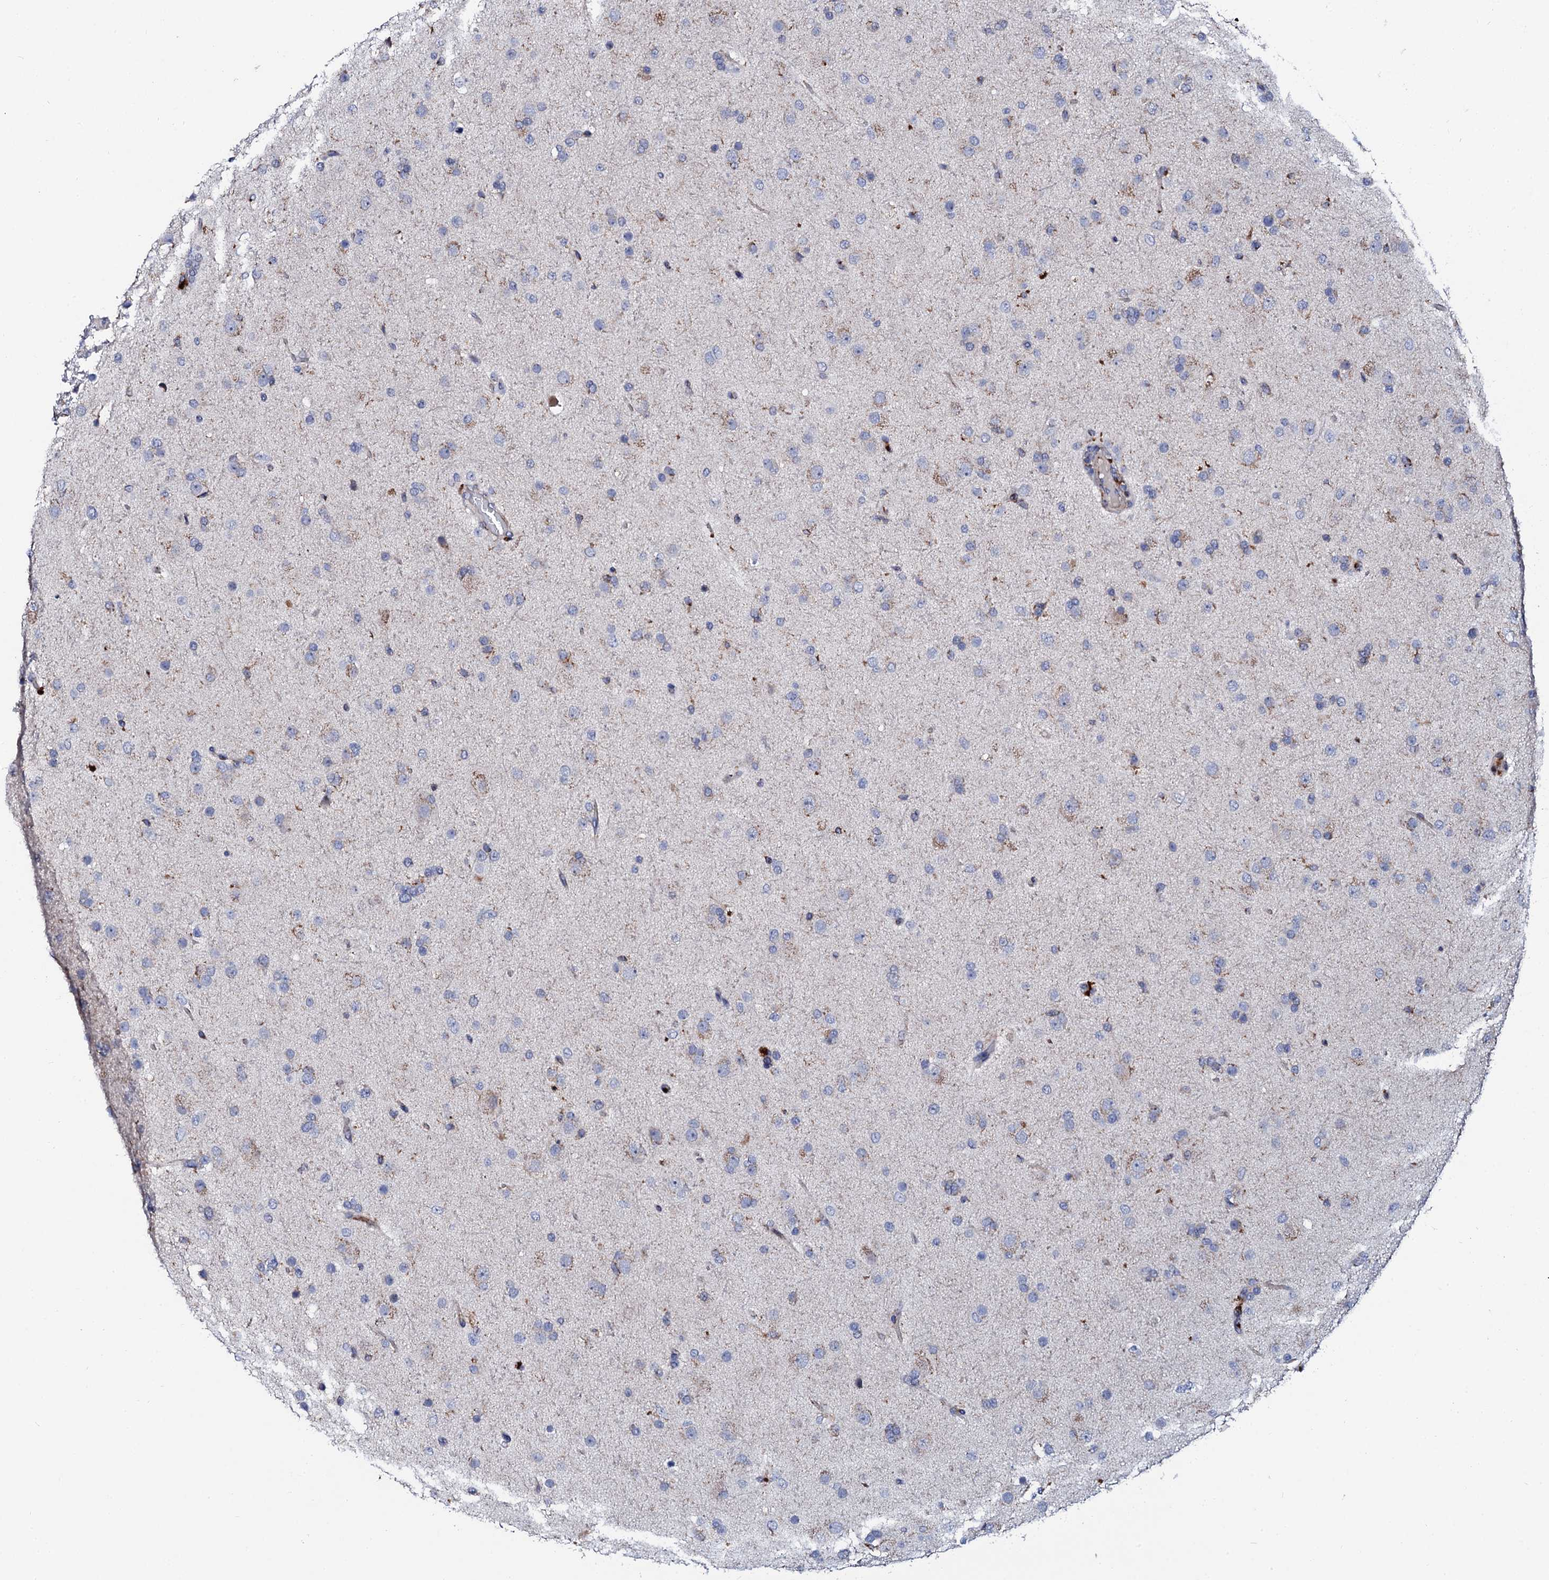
{"staining": {"intensity": "negative", "quantity": "none", "location": "none"}, "tissue": "glioma", "cell_type": "Tumor cells", "image_type": "cancer", "snomed": [{"axis": "morphology", "description": "Glioma, malignant, Low grade"}, {"axis": "topography", "description": "Brain"}], "caption": "This is a image of immunohistochemistry staining of low-grade glioma (malignant), which shows no positivity in tumor cells. Brightfield microscopy of immunohistochemistry stained with DAB (3,3'-diaminobenzidine) (brown) and hematoxylin (blue), captured at high magnification.", "gene": "TCIRG1", "patient": {"sex": "male", "age": 65}}